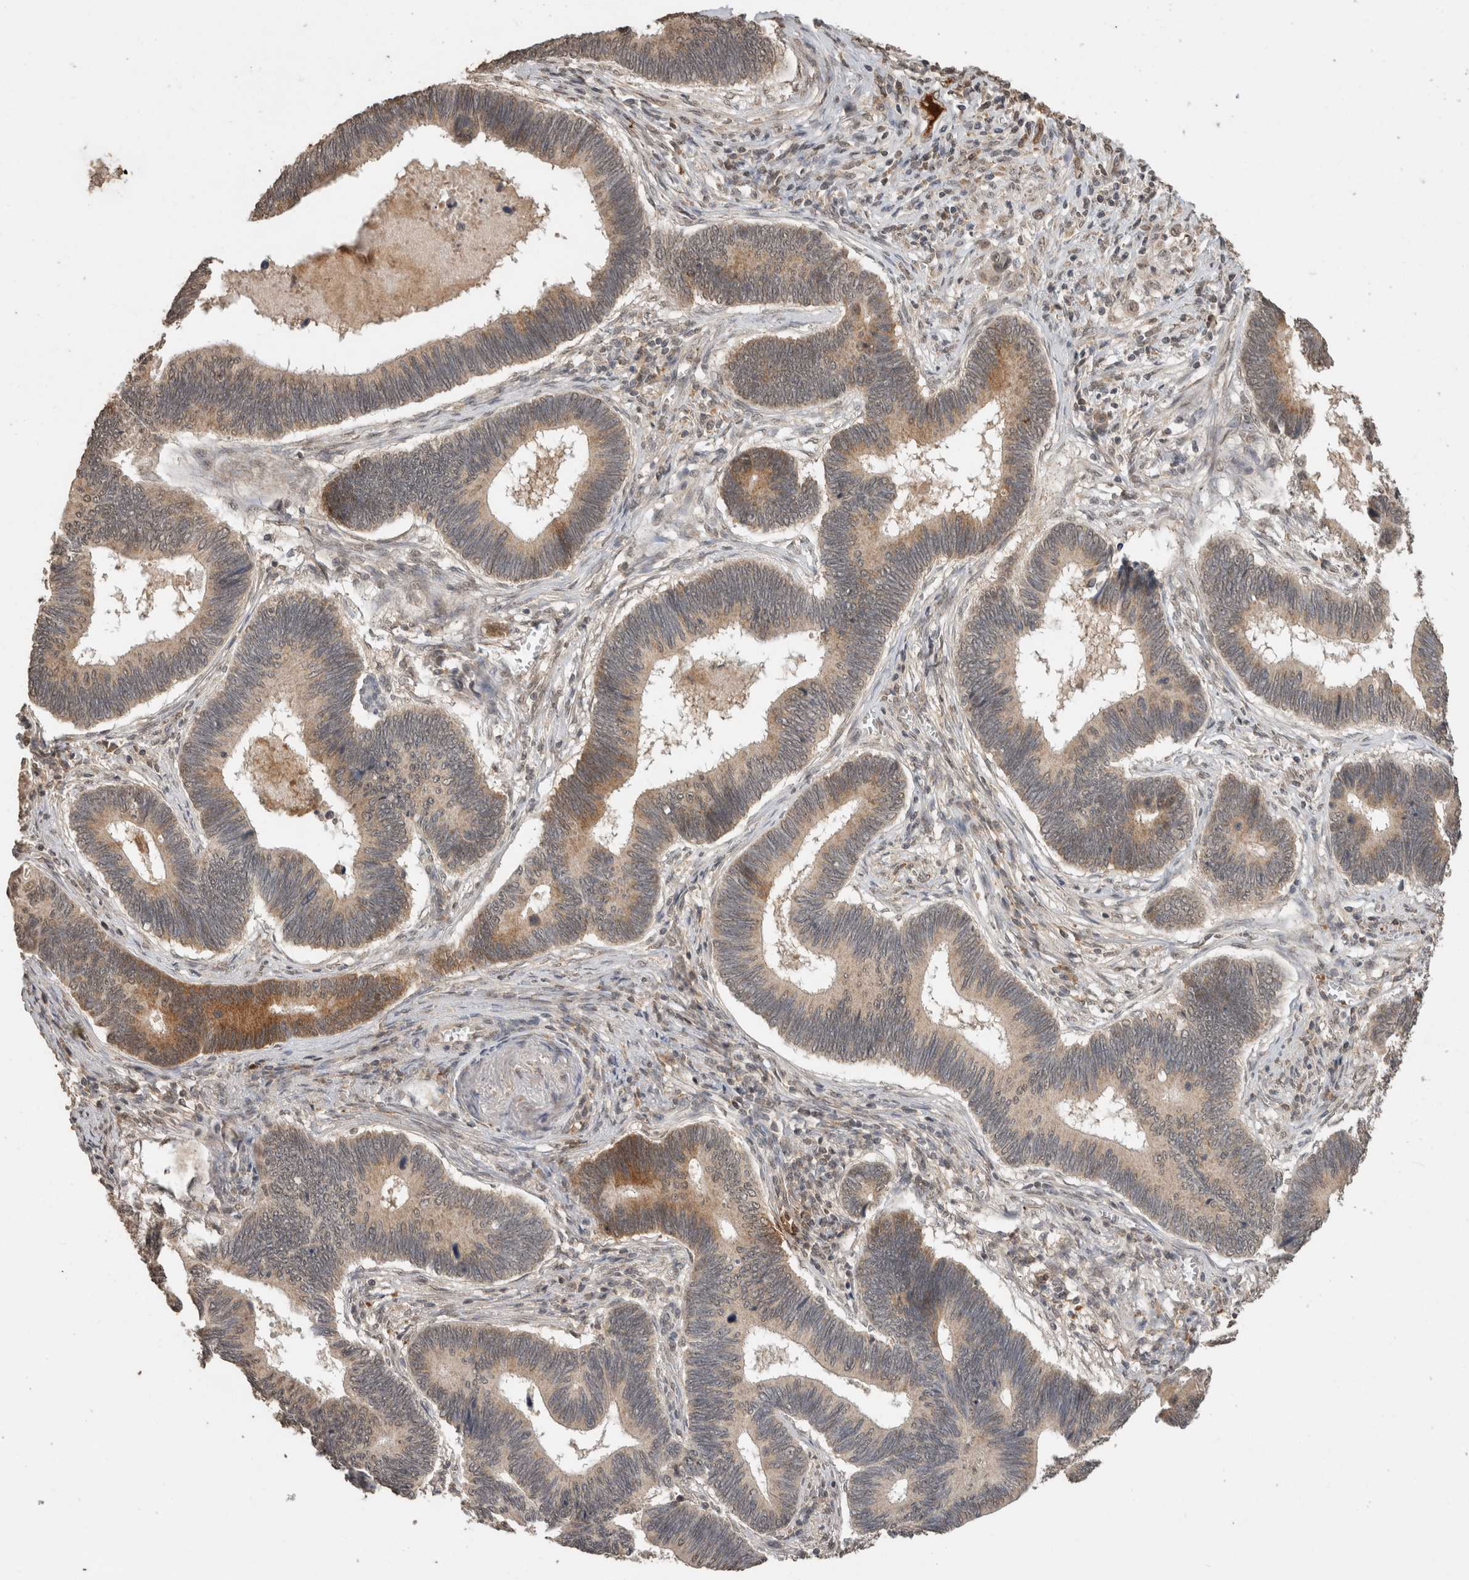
{"staining": {"intensity": "moderate", "quantity": ">75%", "location": "cytoplasmic/membranous"}, "tissue": "pancreatic cancer", "cell_type": "Tumor cells", "image_type": "cancer", "snomed": [{"axis": "morphology", "description": "Adenocarcinoma, NOS"}, {"axis": "topography", "description": "Pancreas"}], "caption": "This micrograph displays immunohistochemistry (IHC) staining of adenocarcinoma (pancreatic), with medium moderate cytoplasmic/membranous expression in about >75% of tumor cells.", "gene": "FAM3A", "patient": {"sex": "female", "age": 70}}